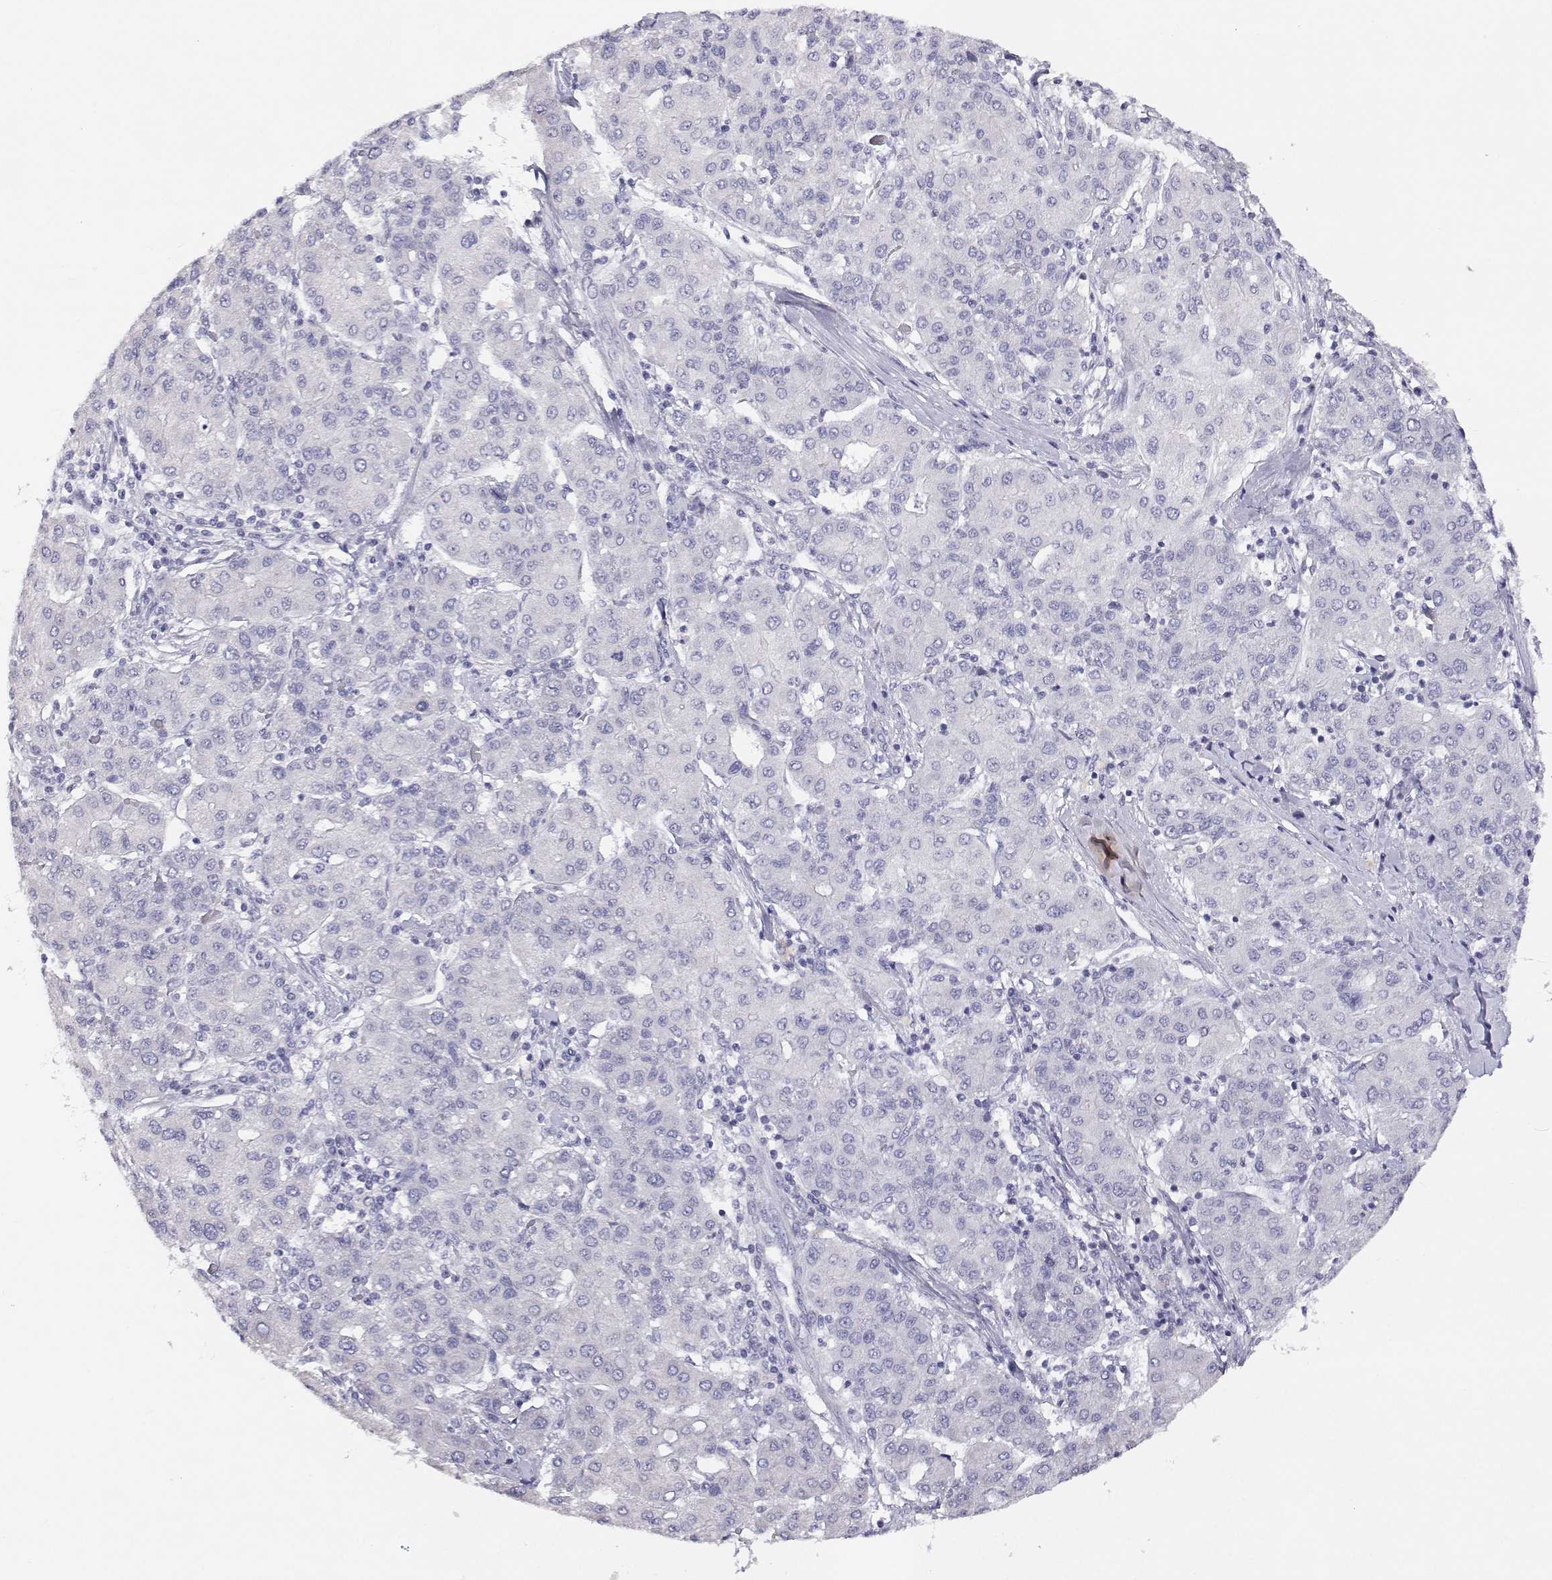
{"staining": {"intensity": "negative", "quantity": "none", "location": "none"}, "tissue": "liver cancer", "cell_type": "Tumor cells", "image_type": "cancer", "snomed": [{"axis": "morphology", "description": "Carcinoma, Hepatocellular, NOS"}, {"axis": "topography", "description": "Liver"}], "caption": "Histopathology image shows no protein staining in tumor cells of hepatocellular carcinoma (liver) tissue.", "gene": "ANKRD65", "patient": {"sex": "male", "age": 65}}